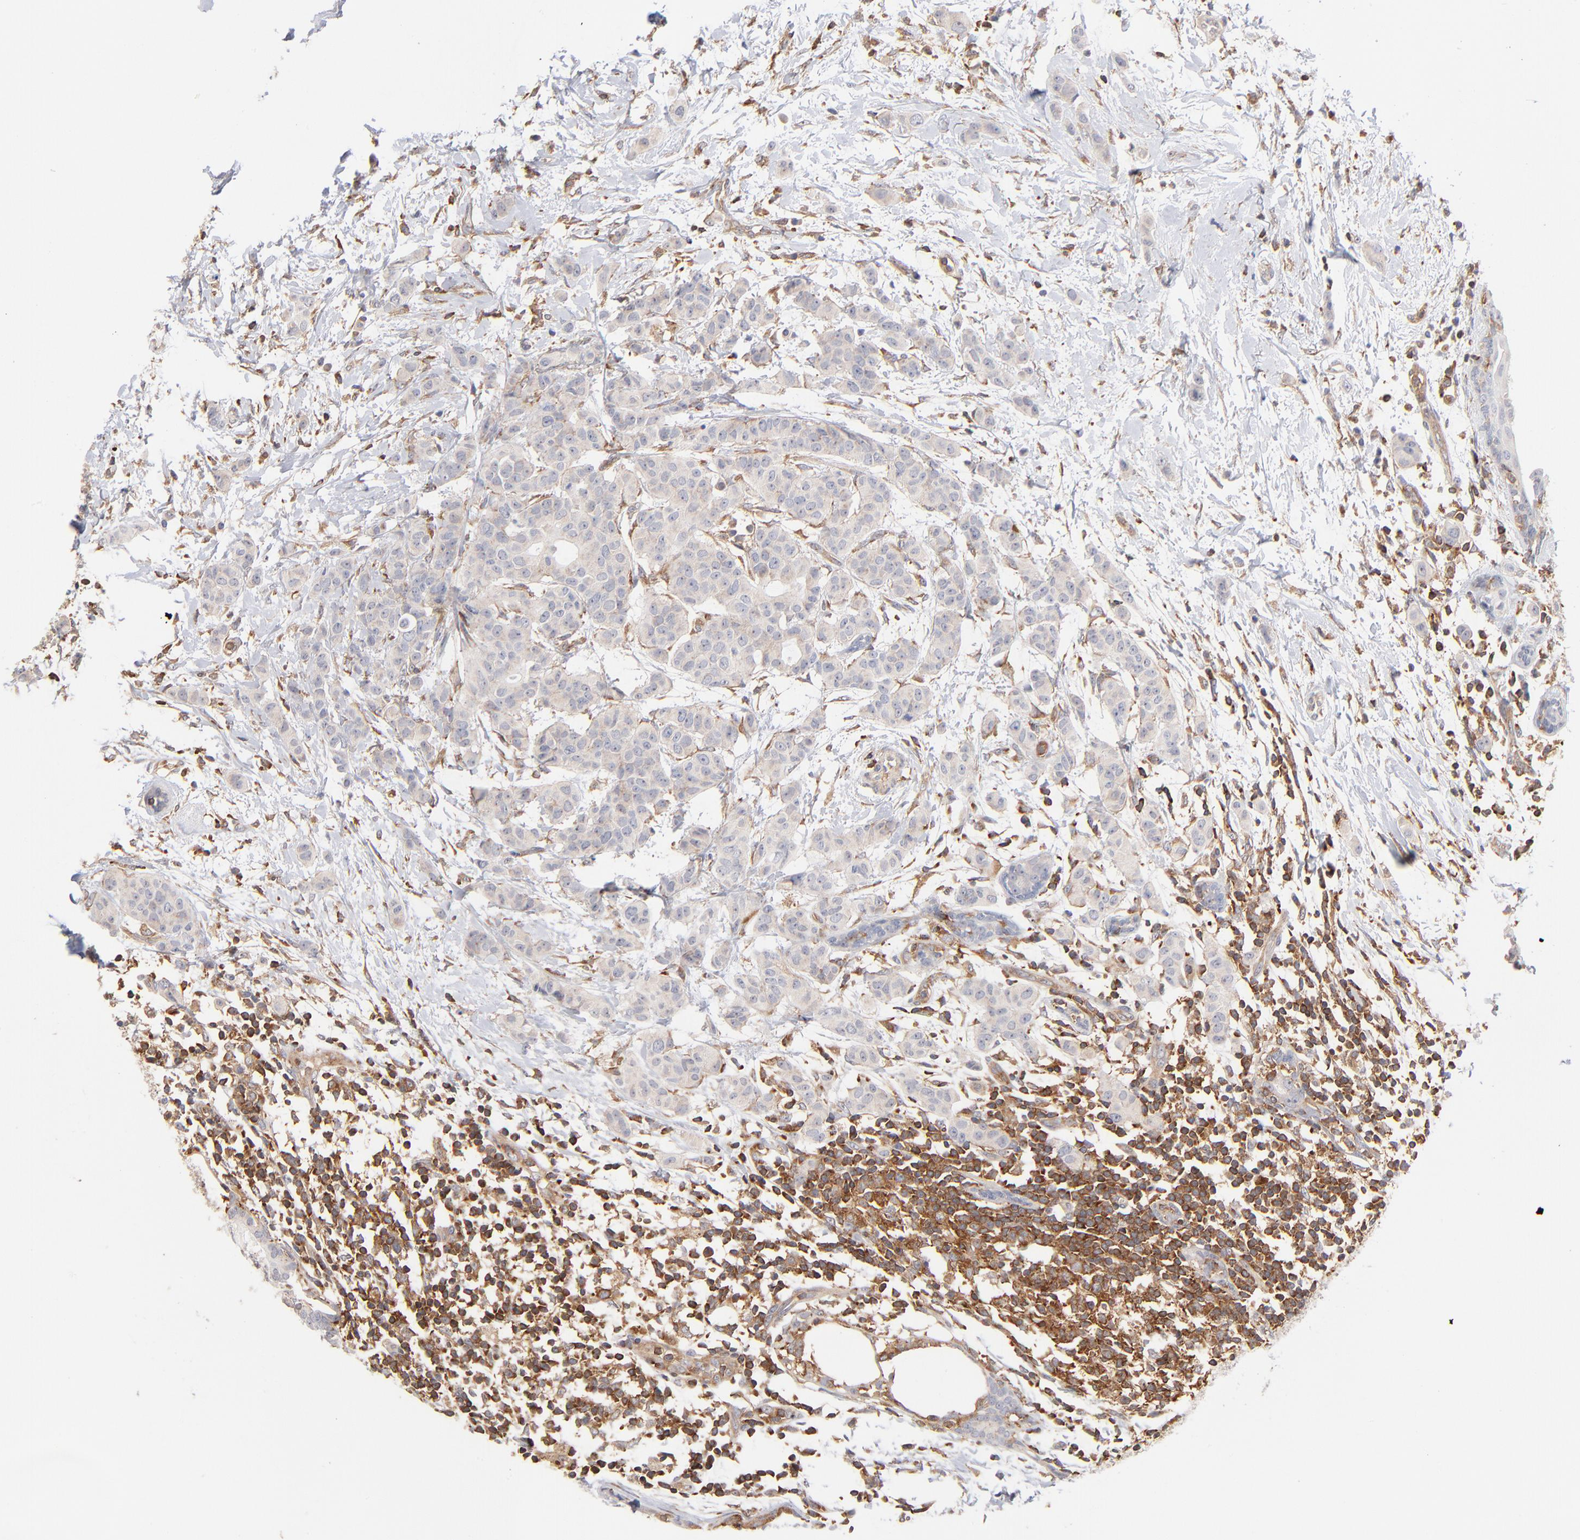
{"staining": {"intensity": "negative", "quantity": "none", "location": "none"}, "tissue": "breast cancer", "cell_type": "Tumor cells", "image_type": "cancer", "snomed": [{"axis": "morphology", "description": "Duct carcinoma"}, {"axis": "topography", "description": "Breast"}], "caption": "Immunohistochemistry of human breast infiltrating ductal carcinoma exhibits no expression in tumor cells.", "gene": "WIPF1", "patient": {"sex": "female", "age": 40}}